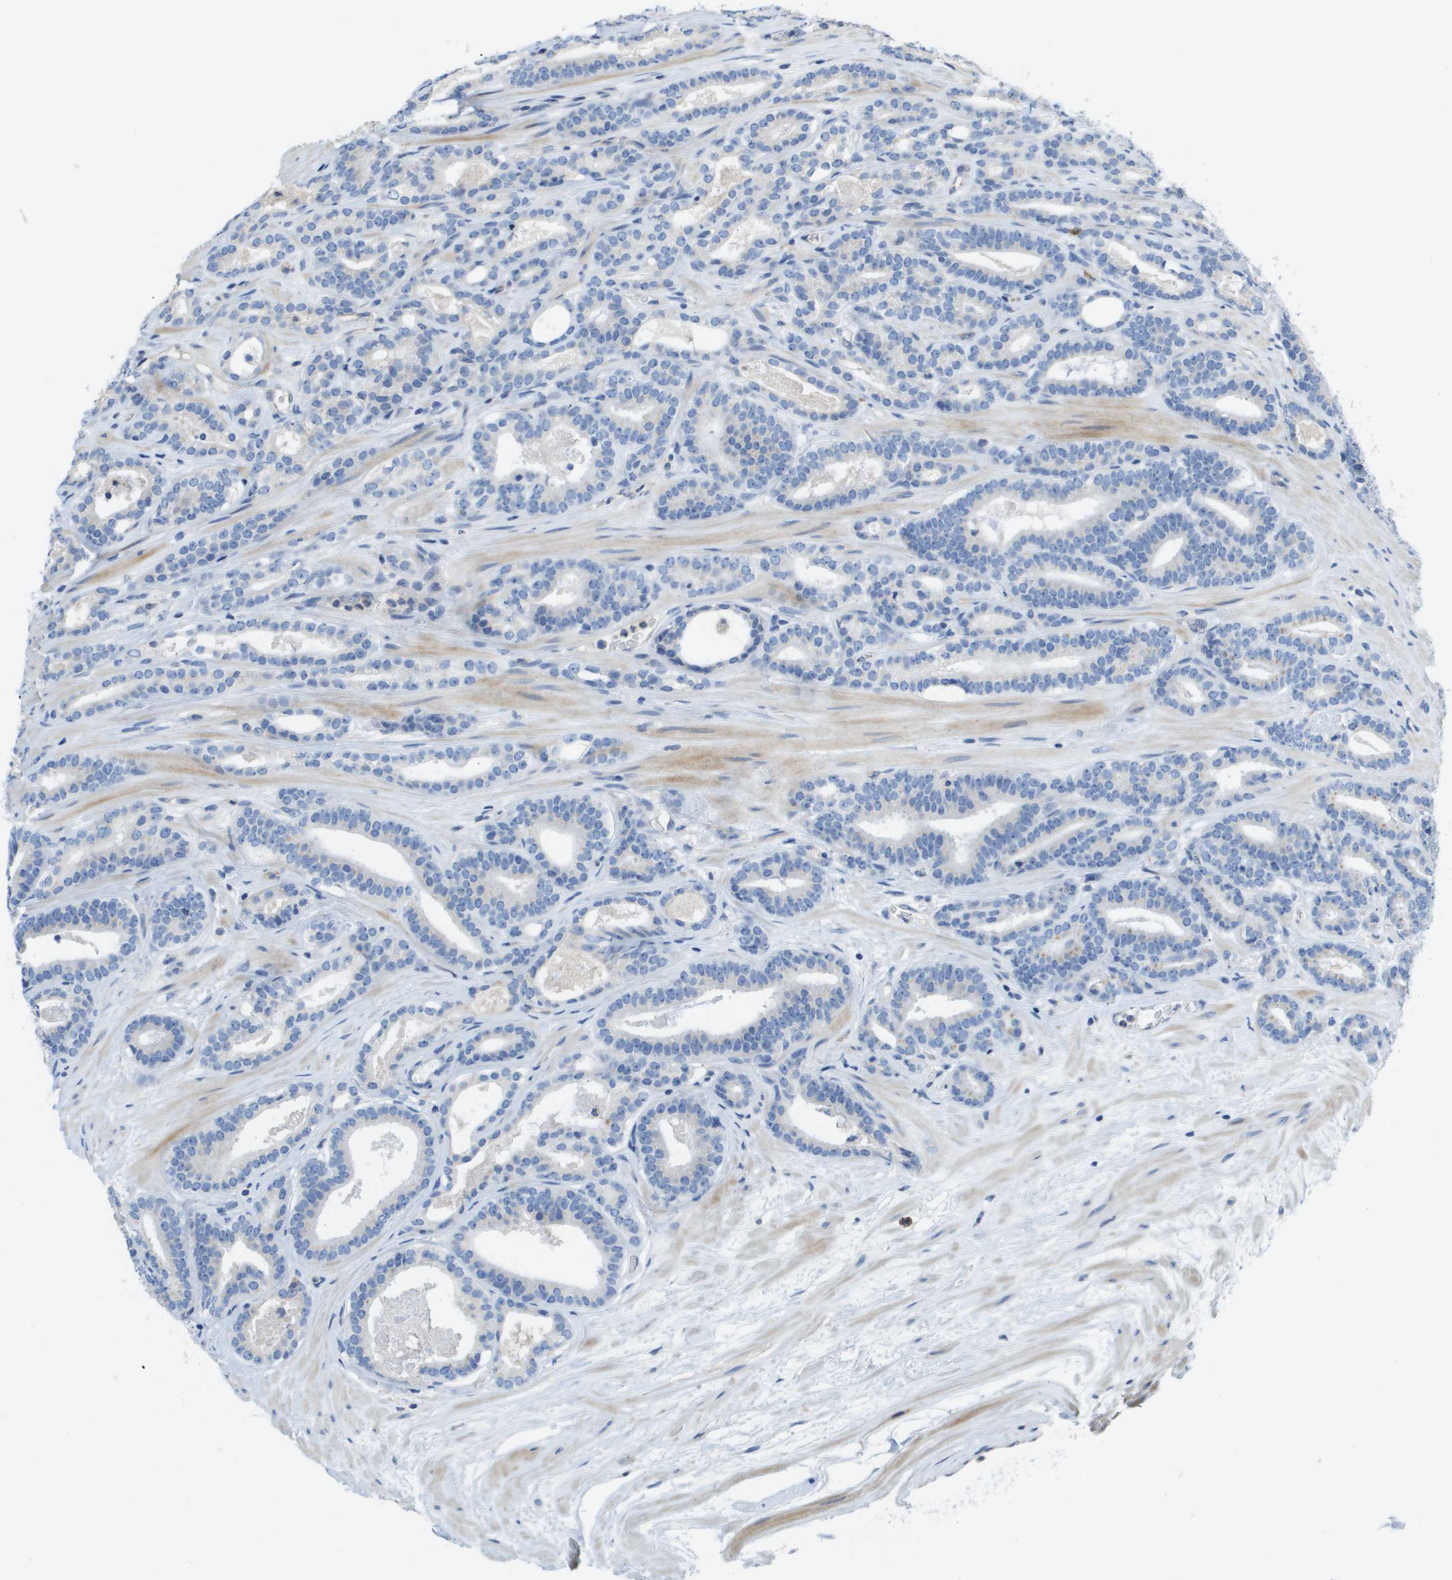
{"staining": {"intensity": "negative", "quantity": "none", "location": "none"}, "tissue": "prostate cancer", "cell_type": "Tumor cells", "image_type": "cancer", "snomed": [{"axis": "morphology", "description": "Adenocarcinoma, High grade"}, {"axis": "topography", "description": "Prostate"}], "caption": "Protein analysis of high-grade adenocarcinoma (prostate) shows no significant staining in tumor cells. (Immunohistochemistry (ihc), brightfield microscopy, high magnification).", "gene": "CASP10", "patient": {"sex": "male", "age": 60}}